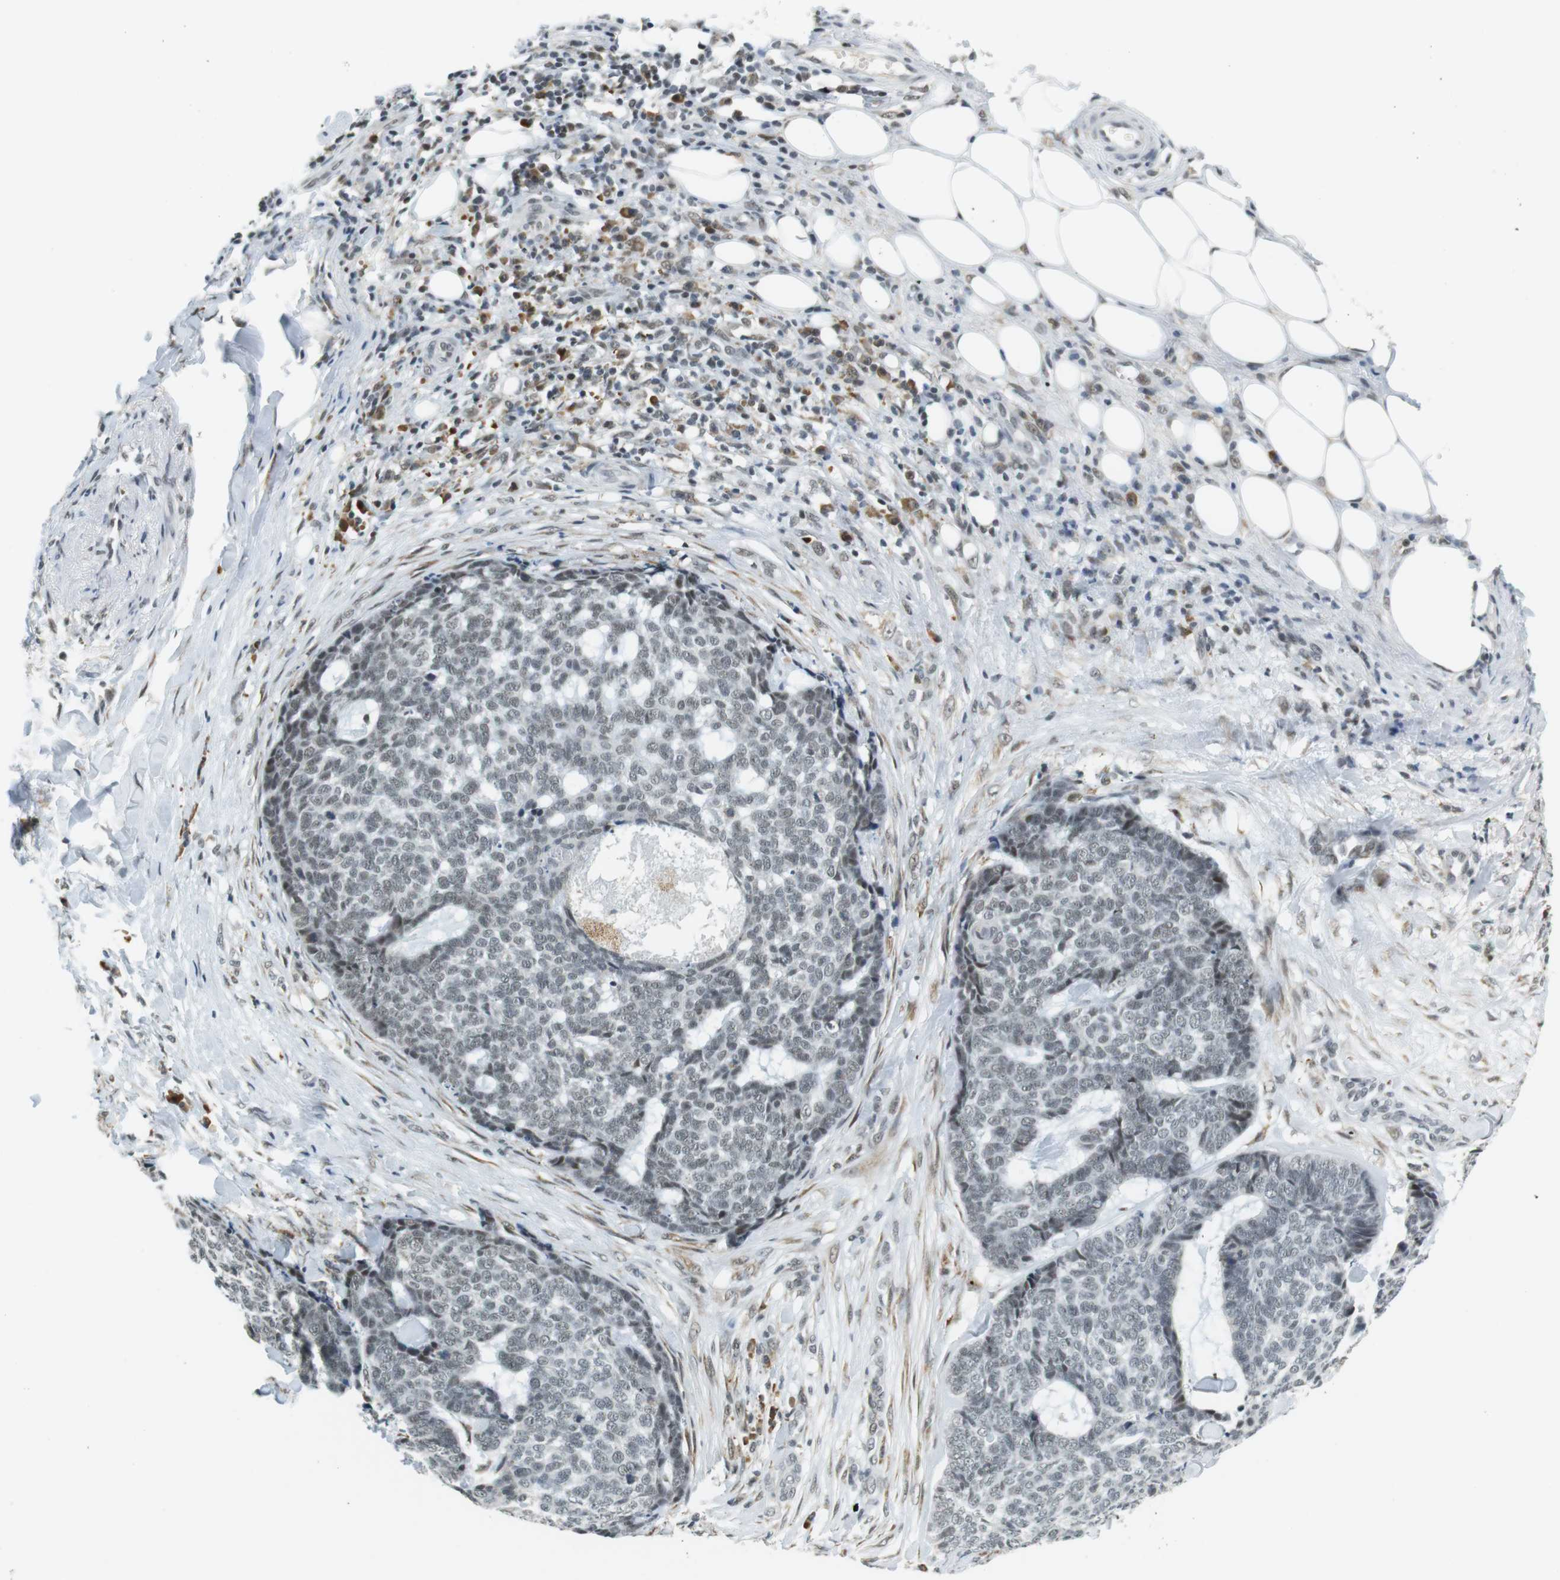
{"staining": {"intensity": "negative", "quantity": "none", "location": "none"}, "tissue": "skin cancer", "cell_type": "Tumor cells", "image_type": "cancer", "snomed": [{"axis": "morphology", "description": "Basal cell carcinoma"}, {"axis": "topography", "description": "Skin"}], "caption": "DAB immunohistochemical staining of human basal cell carcinoma (skin) shows no significant expression in tumor cells. Nuclei are stained in blue.", "gene": "RNF38", "patient": {"sex": "male", "age": 84}}